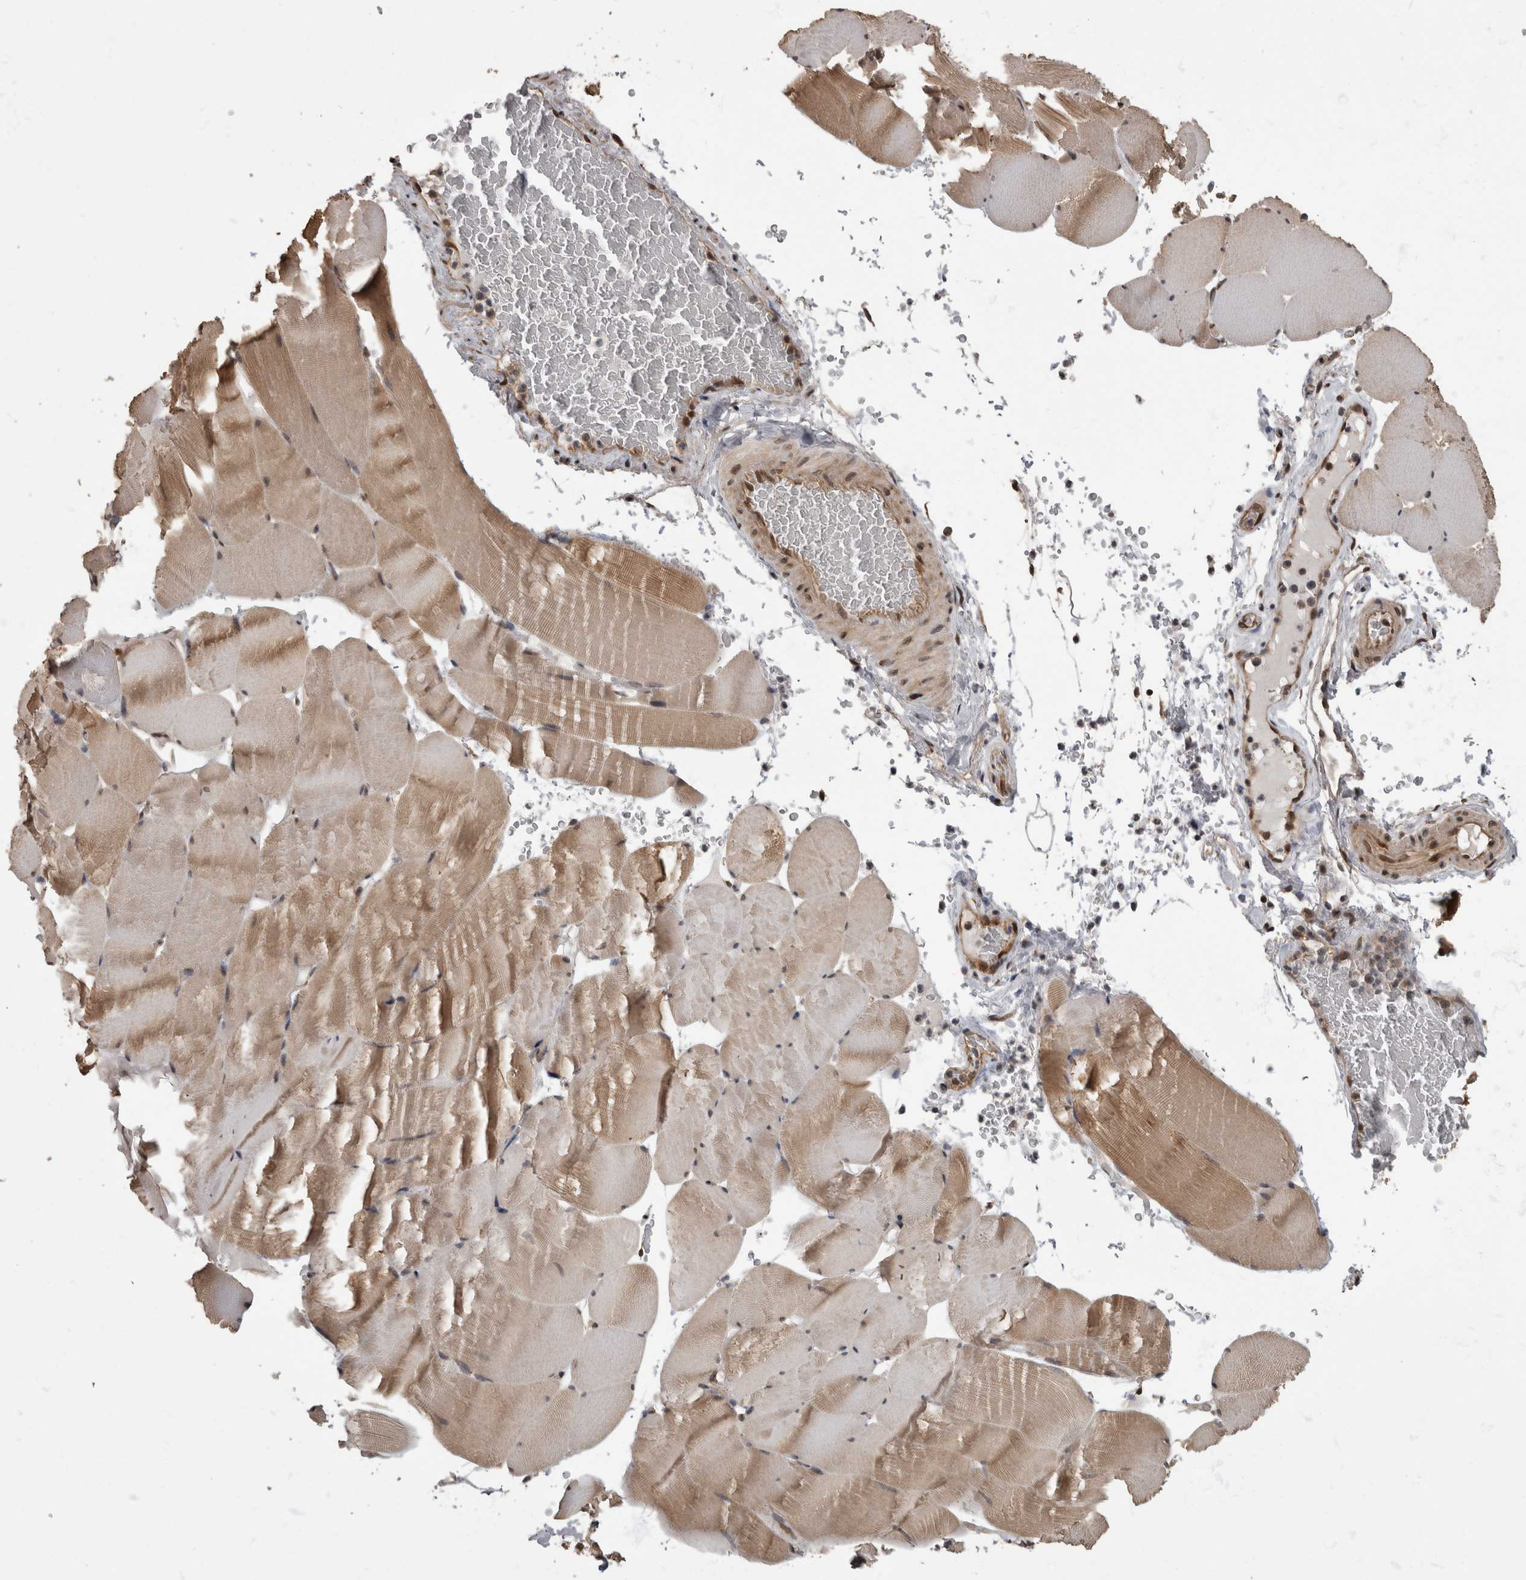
{"staining": {"intensity": "moderate", "quantity": "25%-75%", "location": "cytoplasmic/membranous"}, "tissue": "skeletal muscle", "cell_type": "Myocytes", "image_type": "normal", "snomed": [{"axis": "morphology", "description": "Normal tissue, NOS"}, {"axis": "topography", "description": "Skeletal muscle"}], "caption": "IHC micrograph of normal skeletal muscle stained for a protein (brown), which reveals medium levels of moderate cytoplasmic/membranous expression in about 25%-75% of myocytes.", "gene": "AKT3", "patient": {"sex": "male", "age": 62}}